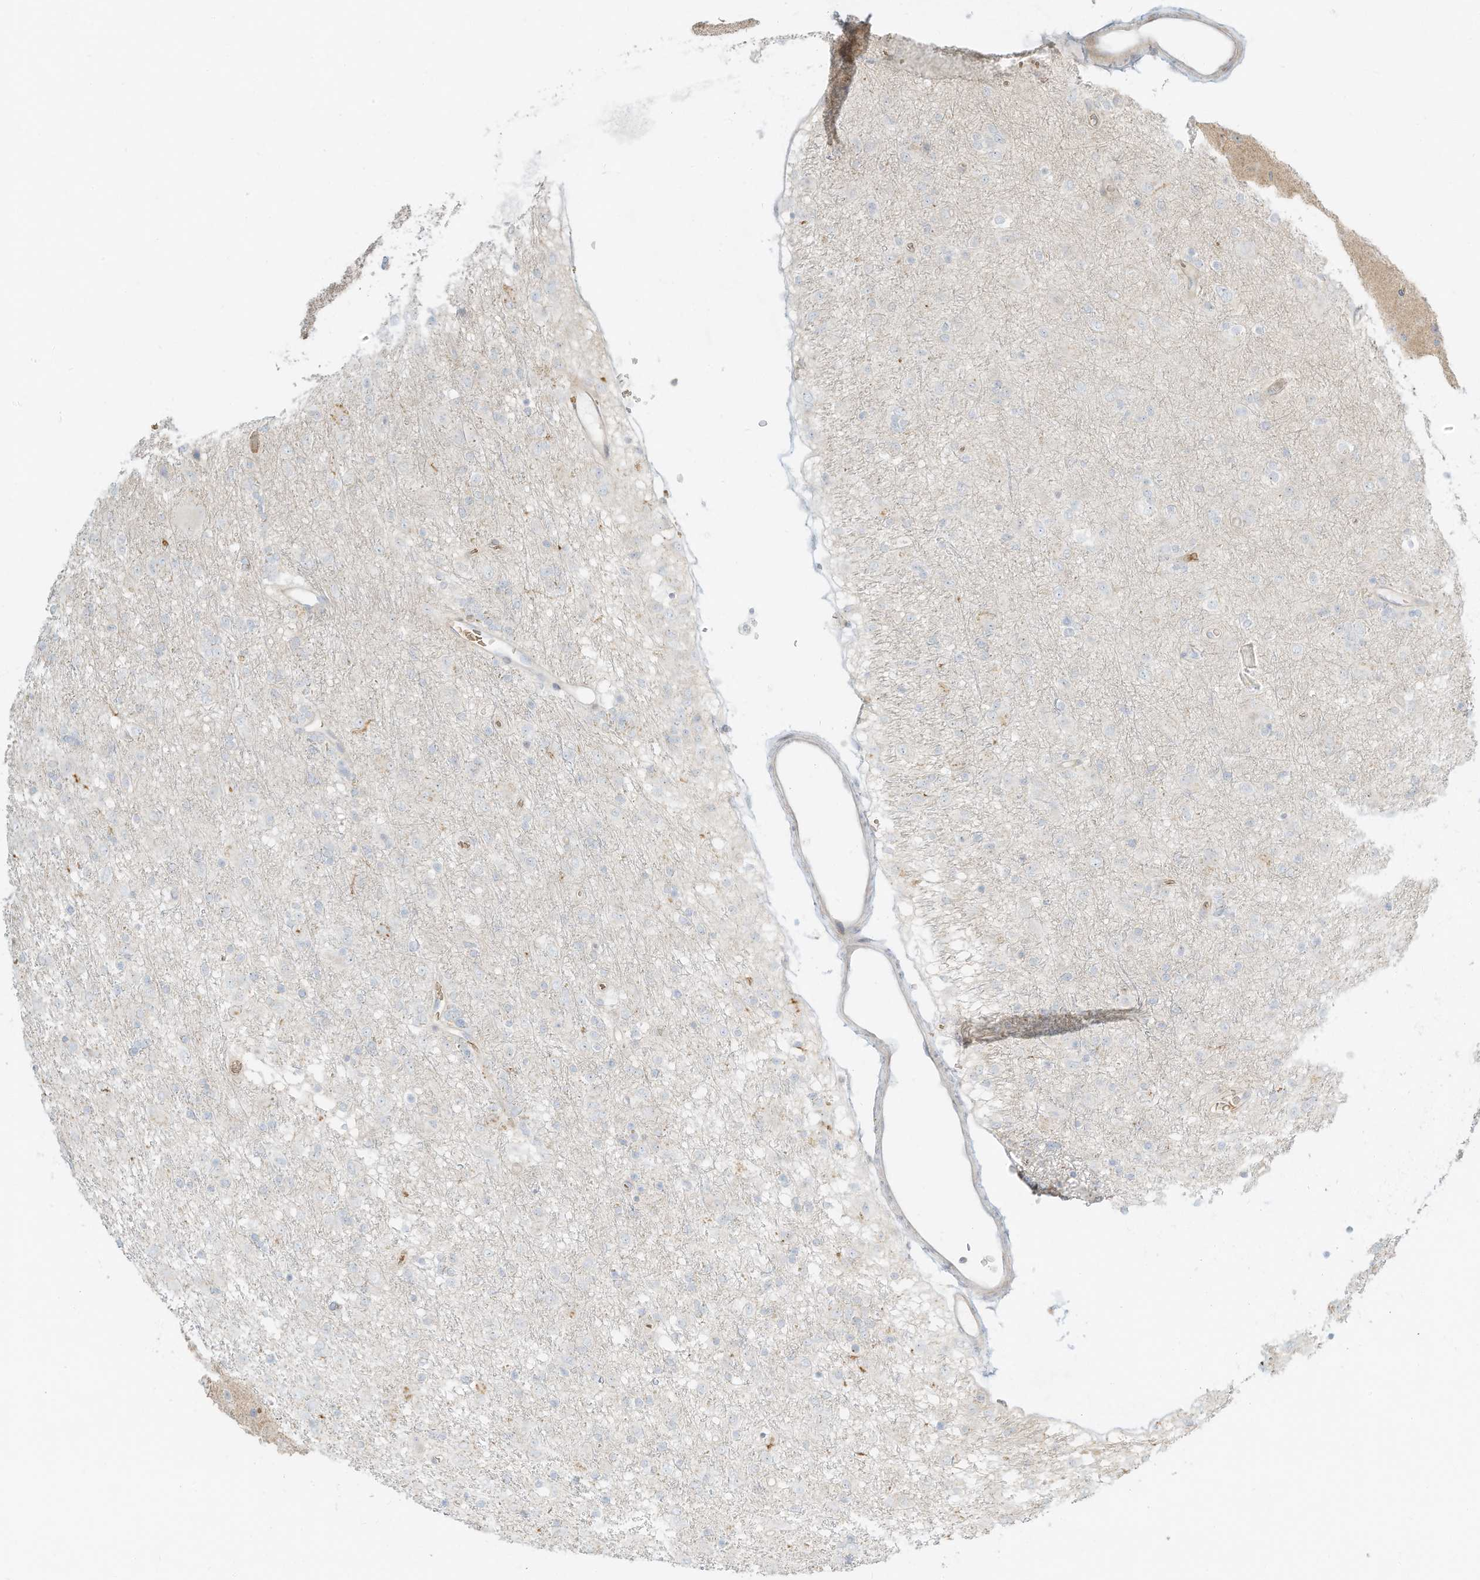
{"staining": {"intensity": "negative", "quantity": "none", "location": "none"}, "tissue": "glioma", "cell_type": "Tumor cells", "image_type": "cancer", "snomed": [{"axis": "morphology", "description": "Glioma, malignant, Low grade"}, {"axis": "topography", "description": "Brain"}], "caption": "A high-resolution image shows IHC staining of glioma, which exhibits no significant staining in tumor cells.", "gene": "OFD1", "patient": {"sex": "male", "age": 65}}